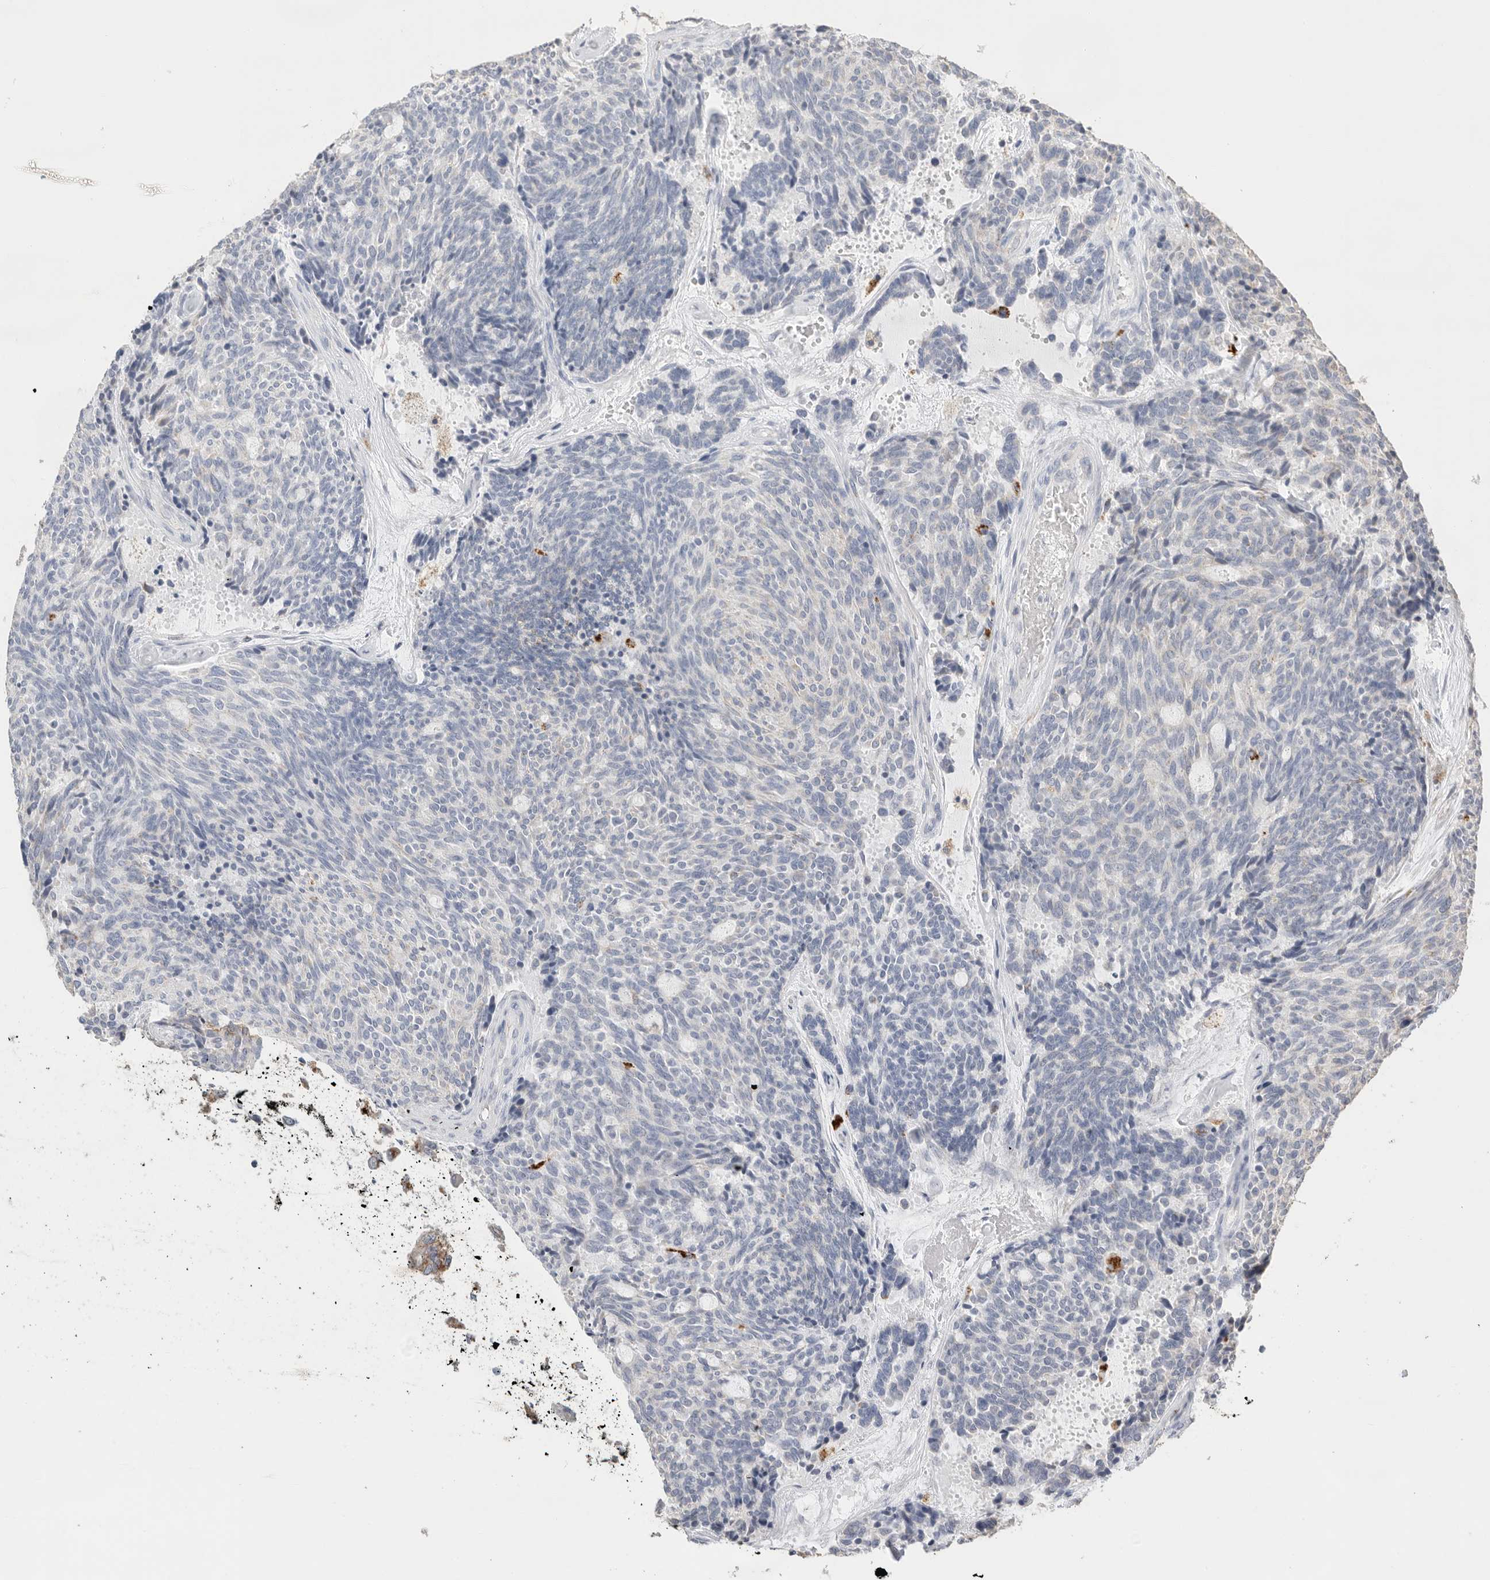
{"staining": {"intensity": "negative", "quantity": "none", "location": "none"}, "tissue": "carcinoid", "cell_type": "Tumor cells", "image_type": "cancer", "snomed": [{"axis": "morphology", "description": "Carcinoid, malignant, NOS"}, {"axis": "topography", "description": "Pancreas"}], "caption": "Micrograph shows no protein positivity in tumor cells of carcinoid tissue.", "gene": "GGH", "patient": {"sex": "female", "age": 54}}